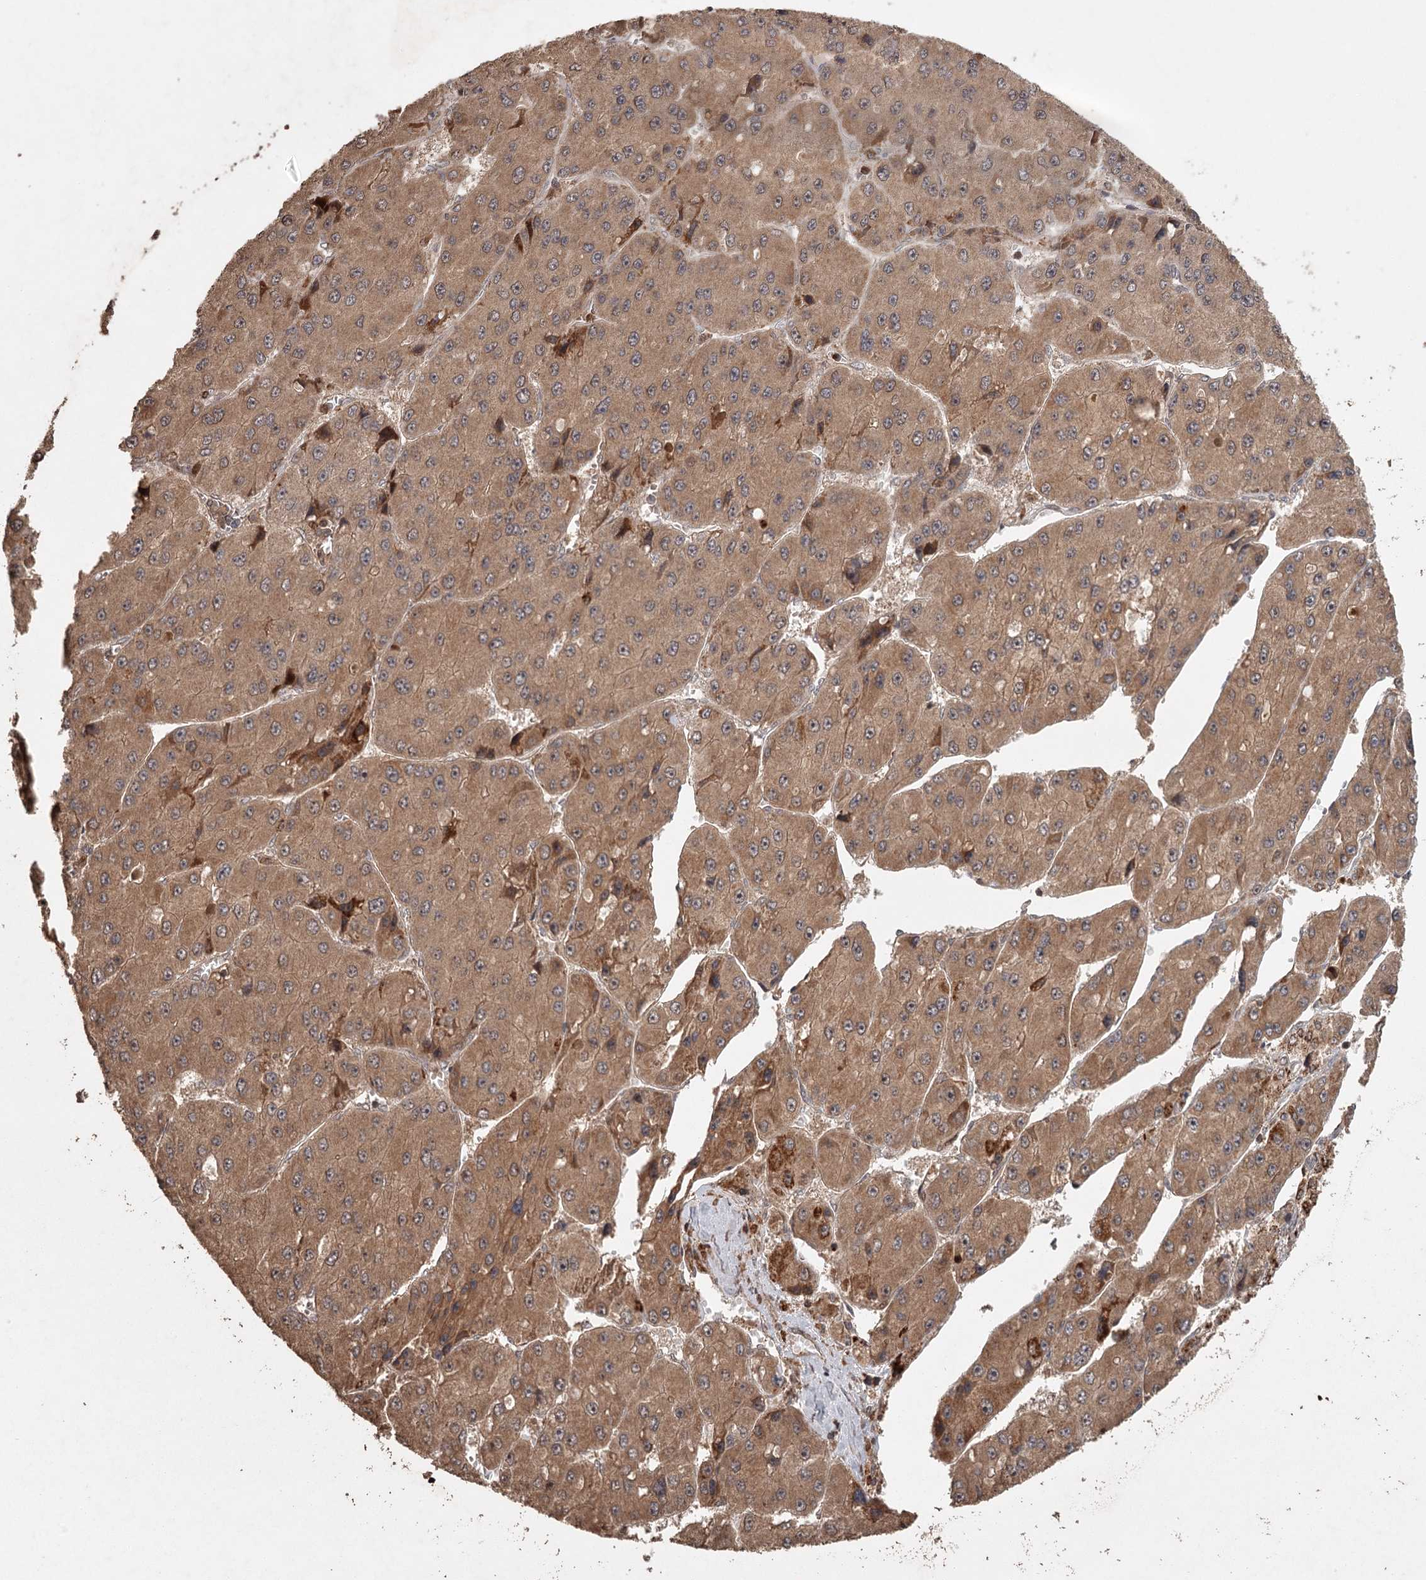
{"staining": {"intensity": "moderate", "quantity": ">75%", "location": "cytoplasmic/membranous"}, "tissue": "liver cancer", "cell_type": "Tumor cells", "image_type": "cancer", "snomed": [{"axis": "morphology", "description": "Carcinoma, Hepatocellular, NOS"}, {"axis": "topography", "description": "Liver"}], "caption": "IHC image of neoplastic tissue: hepatocellular carcinoma (liver) stained using immunohistochemistry (IHC) exhibits medium levels of moderate protein expression localized specifically in the cytoplasmic/membranous of tumor cells, appearing as a cytoplasmic/membranous brown color.", "gene": "FAXC", "patient": {"sex": "female", "age": 73}}